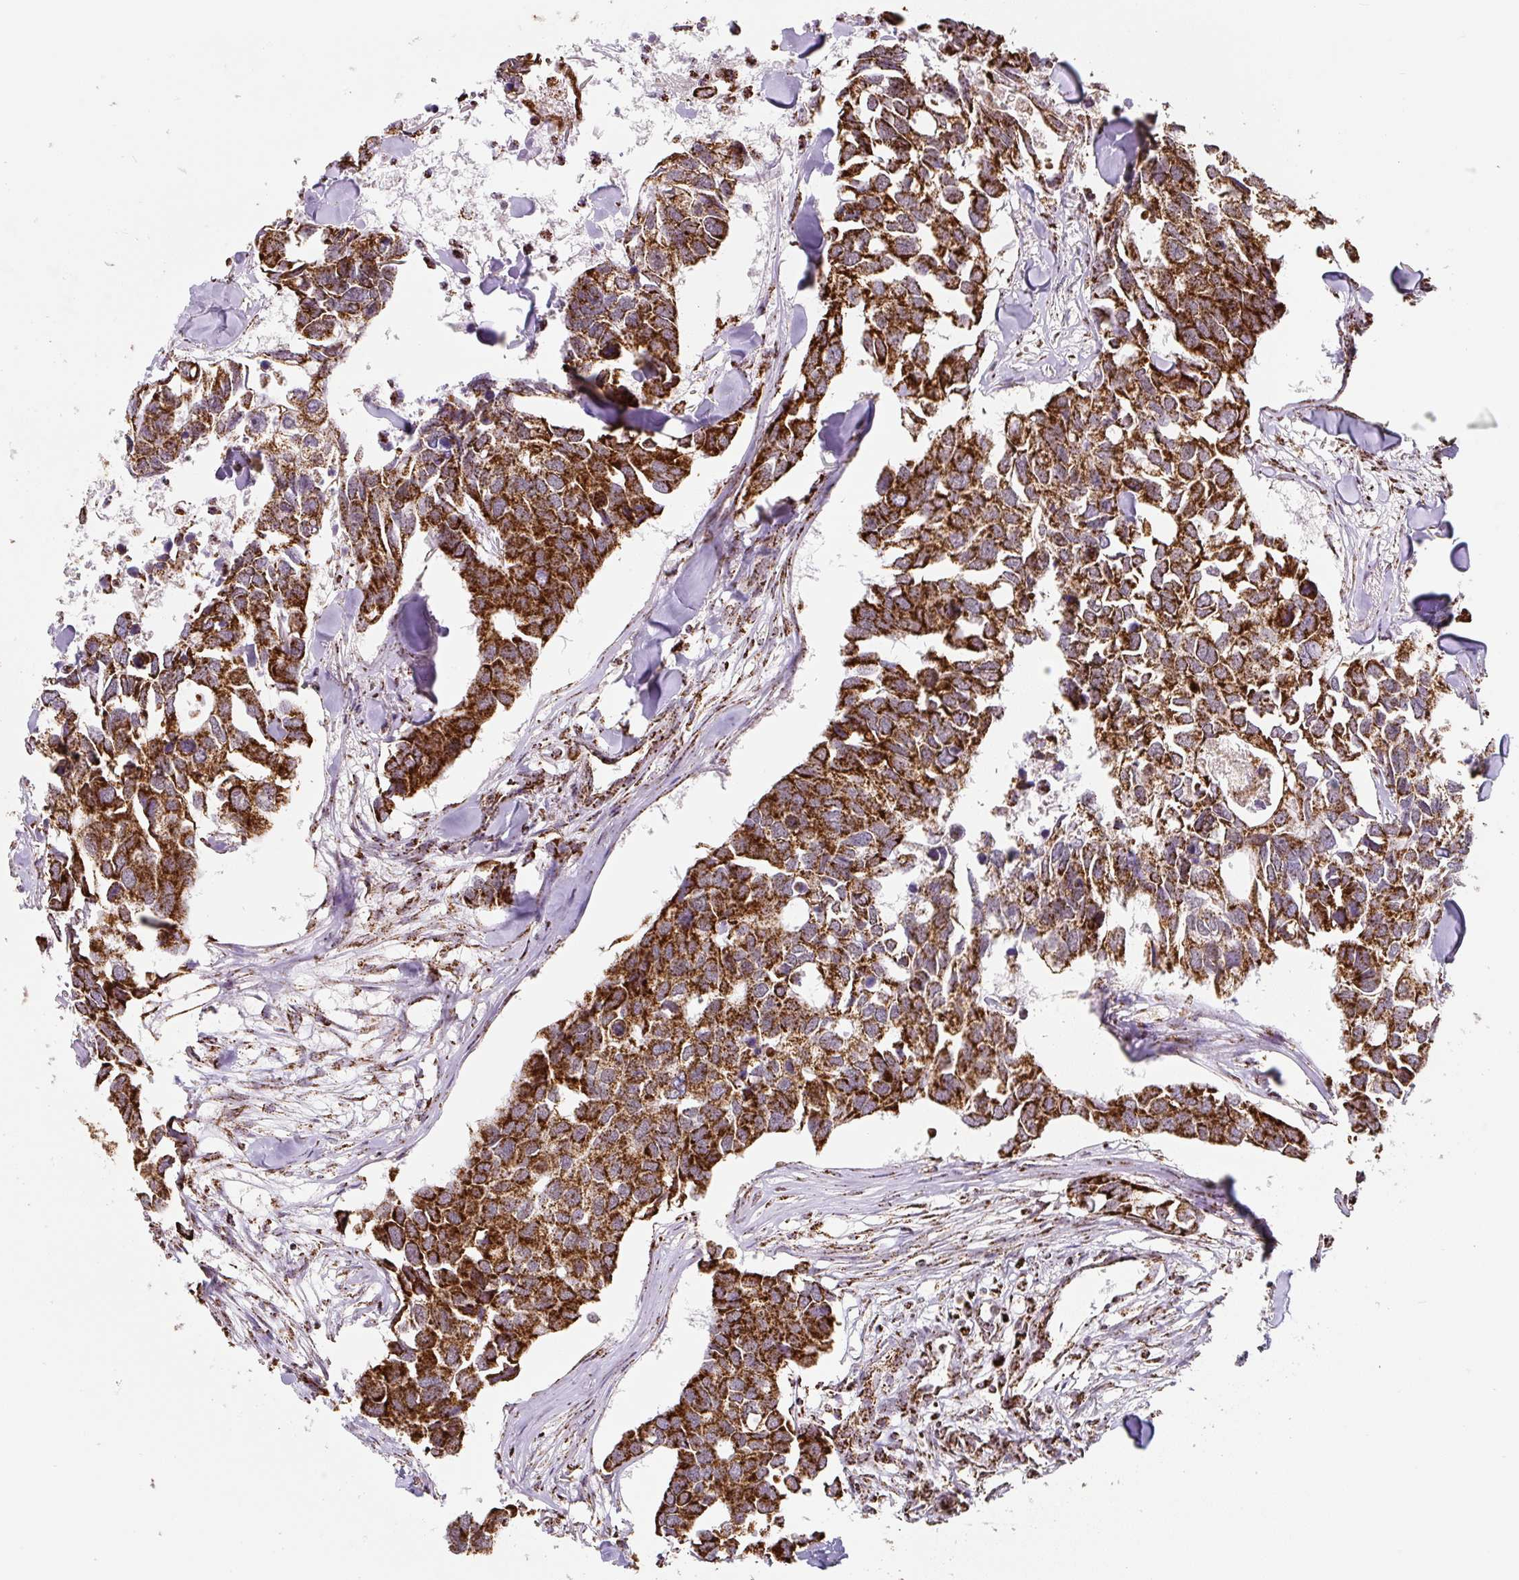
{"staining": {"intensity": "strong", "quantity": ">75%", "location": "cytoplasmic/membranous"}, "tissue": "breast cancer", "cell_type": "Tumor cells", "image_type": "cancer", "snomed": [{"axis": "morphology", "description": "Duct carcinoma"}, {"axis": "topography", "description": "Breast"}], "caption": "Immunohistochemical staining of human infiltrating ductal carcinoma (breast) displays strong cytoplasmic/membranous protein staining in about >75% of tumor cells.", "gene": "ATP5F1A", "patient": {"sex": "female", "age": 83}}